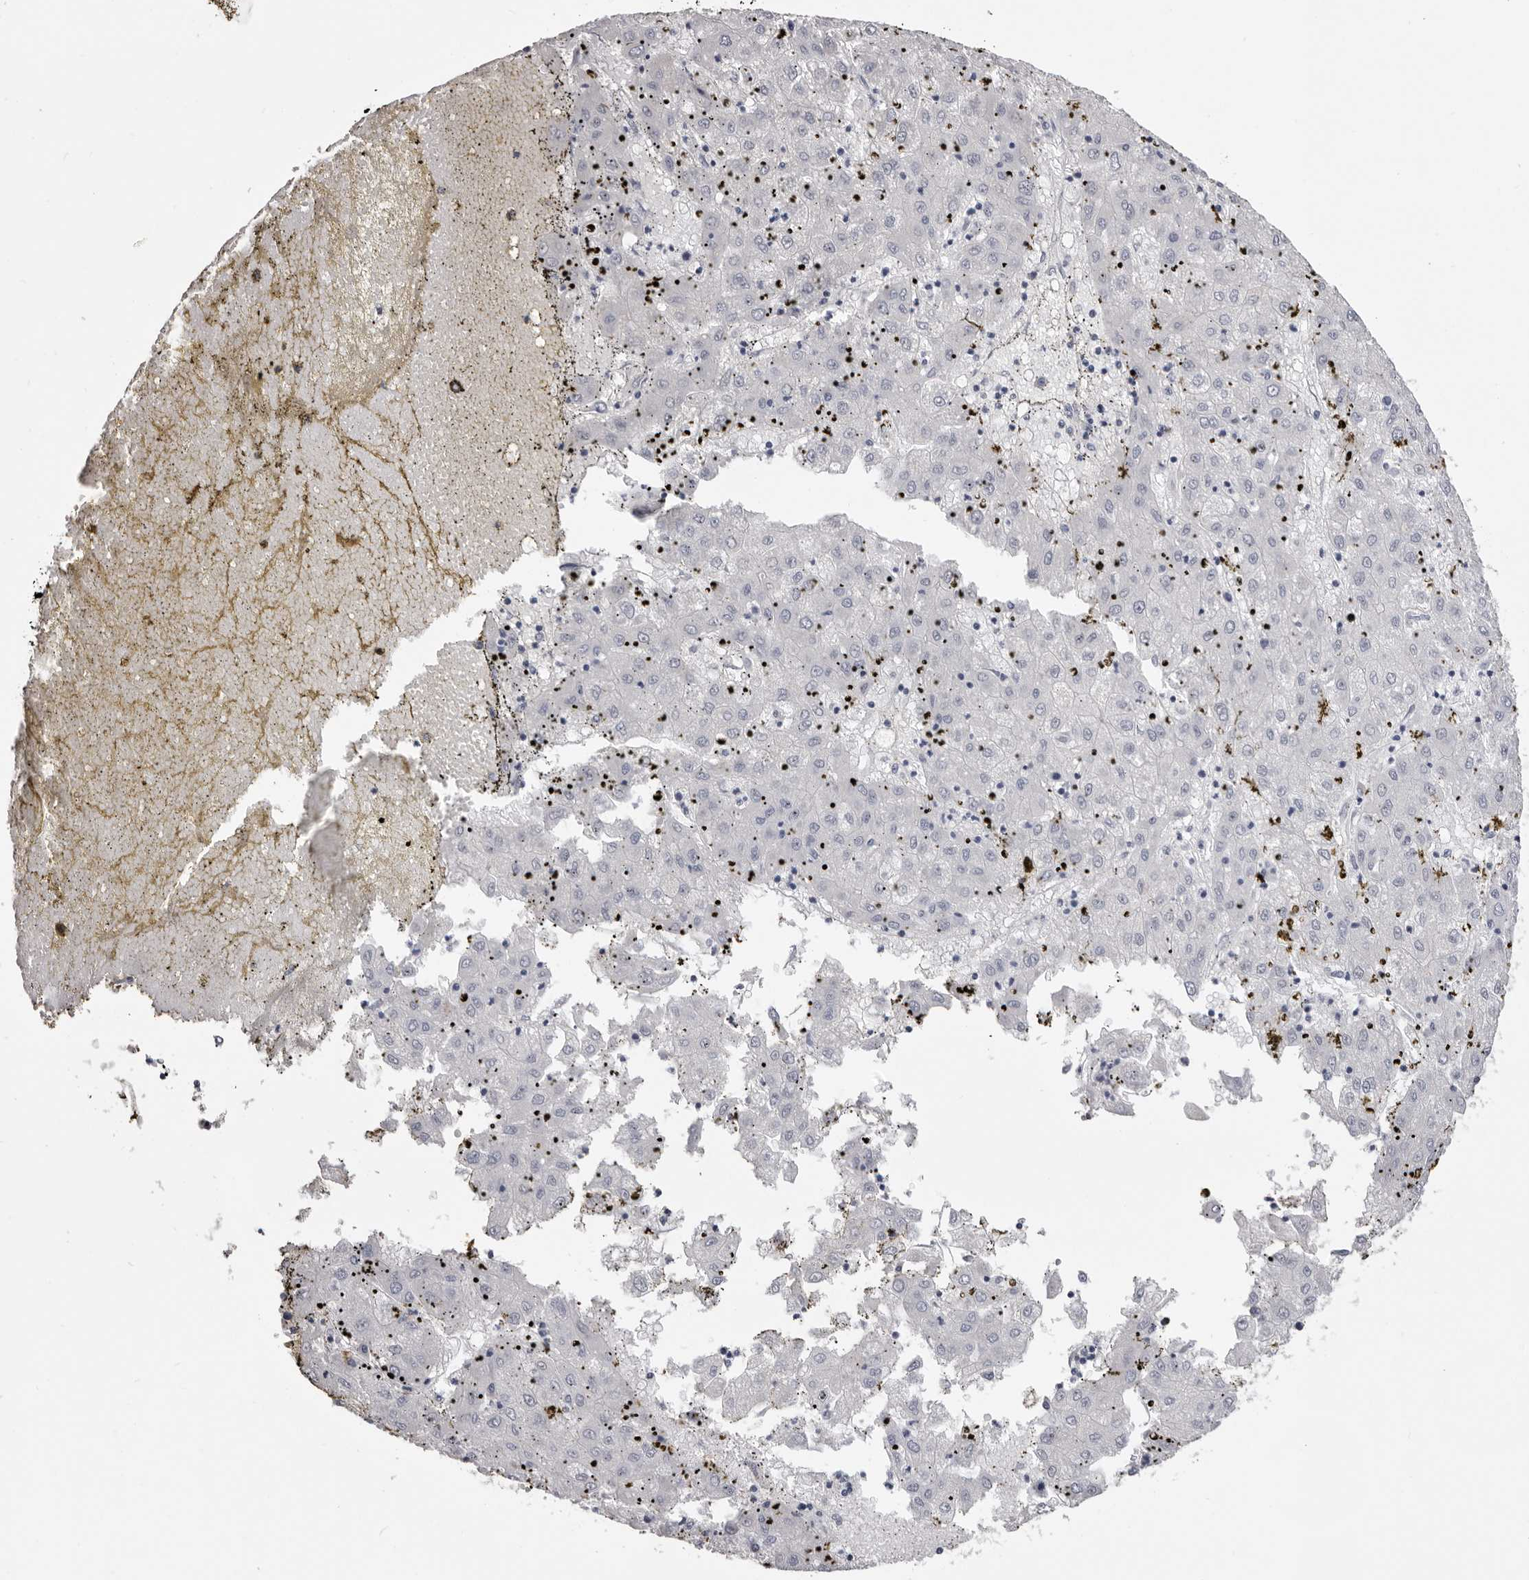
{"staining": {"intensity": "negative", "quantity": "none", "location": "none"}, "tissue": "liver cancer", "cell_type": "Tumor cells", "image_type": "cancer", "snomed": [{"axis": "morphology", "description": "Carcinoma, Hepatocellular, NOS"}, {"axis": "topography", "description": "Liver"}], "caption": "This is an immunohistochemistry micrograph of liver cancer. There is no staining in tumor cells.", "gene": "CASQ1", "patient": {"sex": "male", "age": 72}}